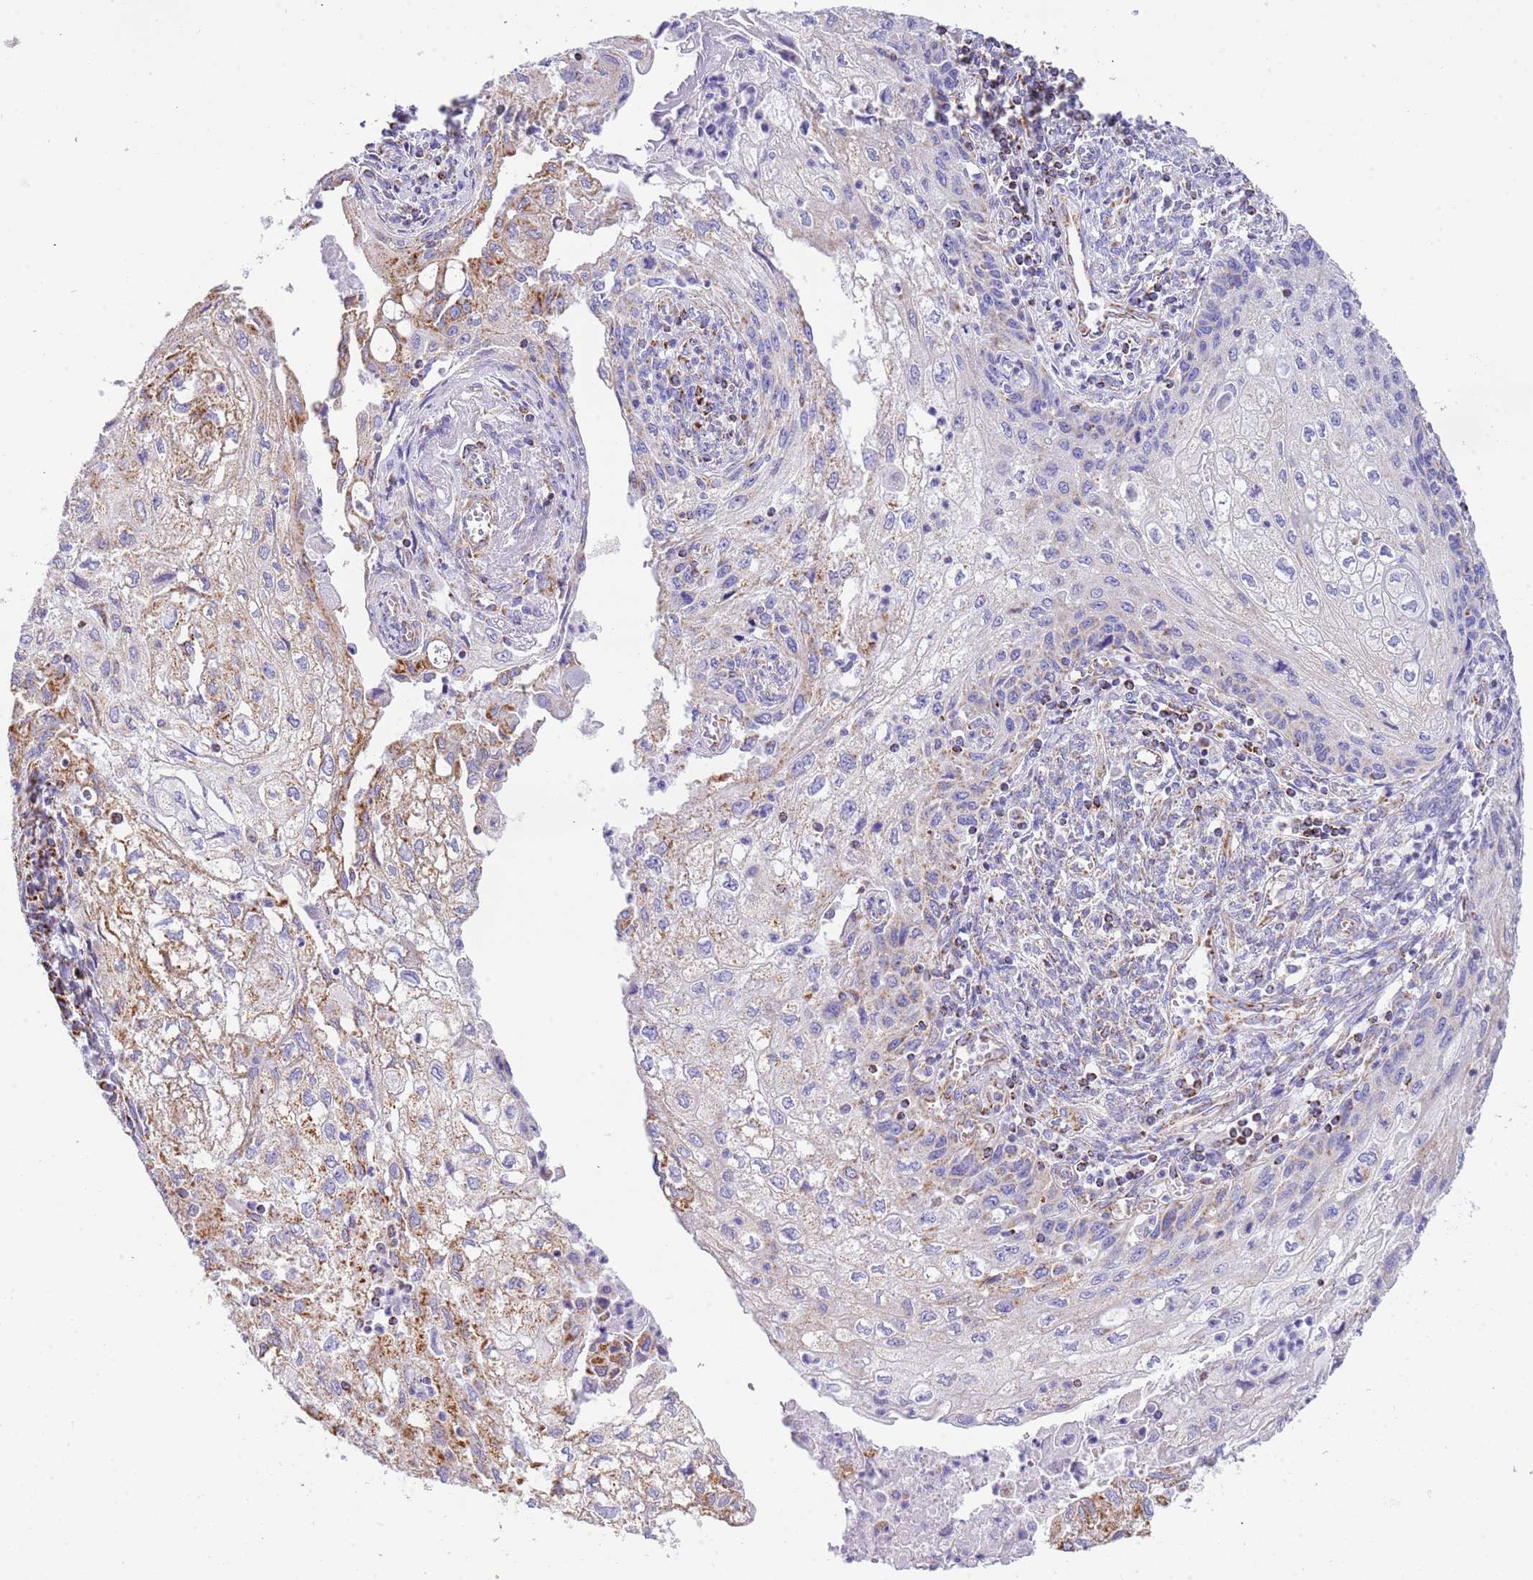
{"staining": {"intensity": "strong", "quantity": "<25%", "location": "cytoplasmic/membranous"}, "tissue": "cervical cancer", "cell_type": "Tumor cells", "image_type": "cancer", "snomed": [{"axis": "morphology", "description": "Squamous cell carcinoma, NOS"}, {"axis": "topography", "description": "Cervix"}], "caption": "Immunohistochemistry staining of squamous cell carcinoma (cervical), which demonstrates medium levels of strong cytoplasmic/membranous staining in about <25% of tumor cells indicating strong cytoplasmic/membranous protein expression. The staining was performed using DAB (3,3'-diaminobenzidine) (brown) for protein detection and nuclei were counterstained in hematoxylin (blue).", "gene": "SUCLG2", "patient": {"sex": "female", "age": 67}}